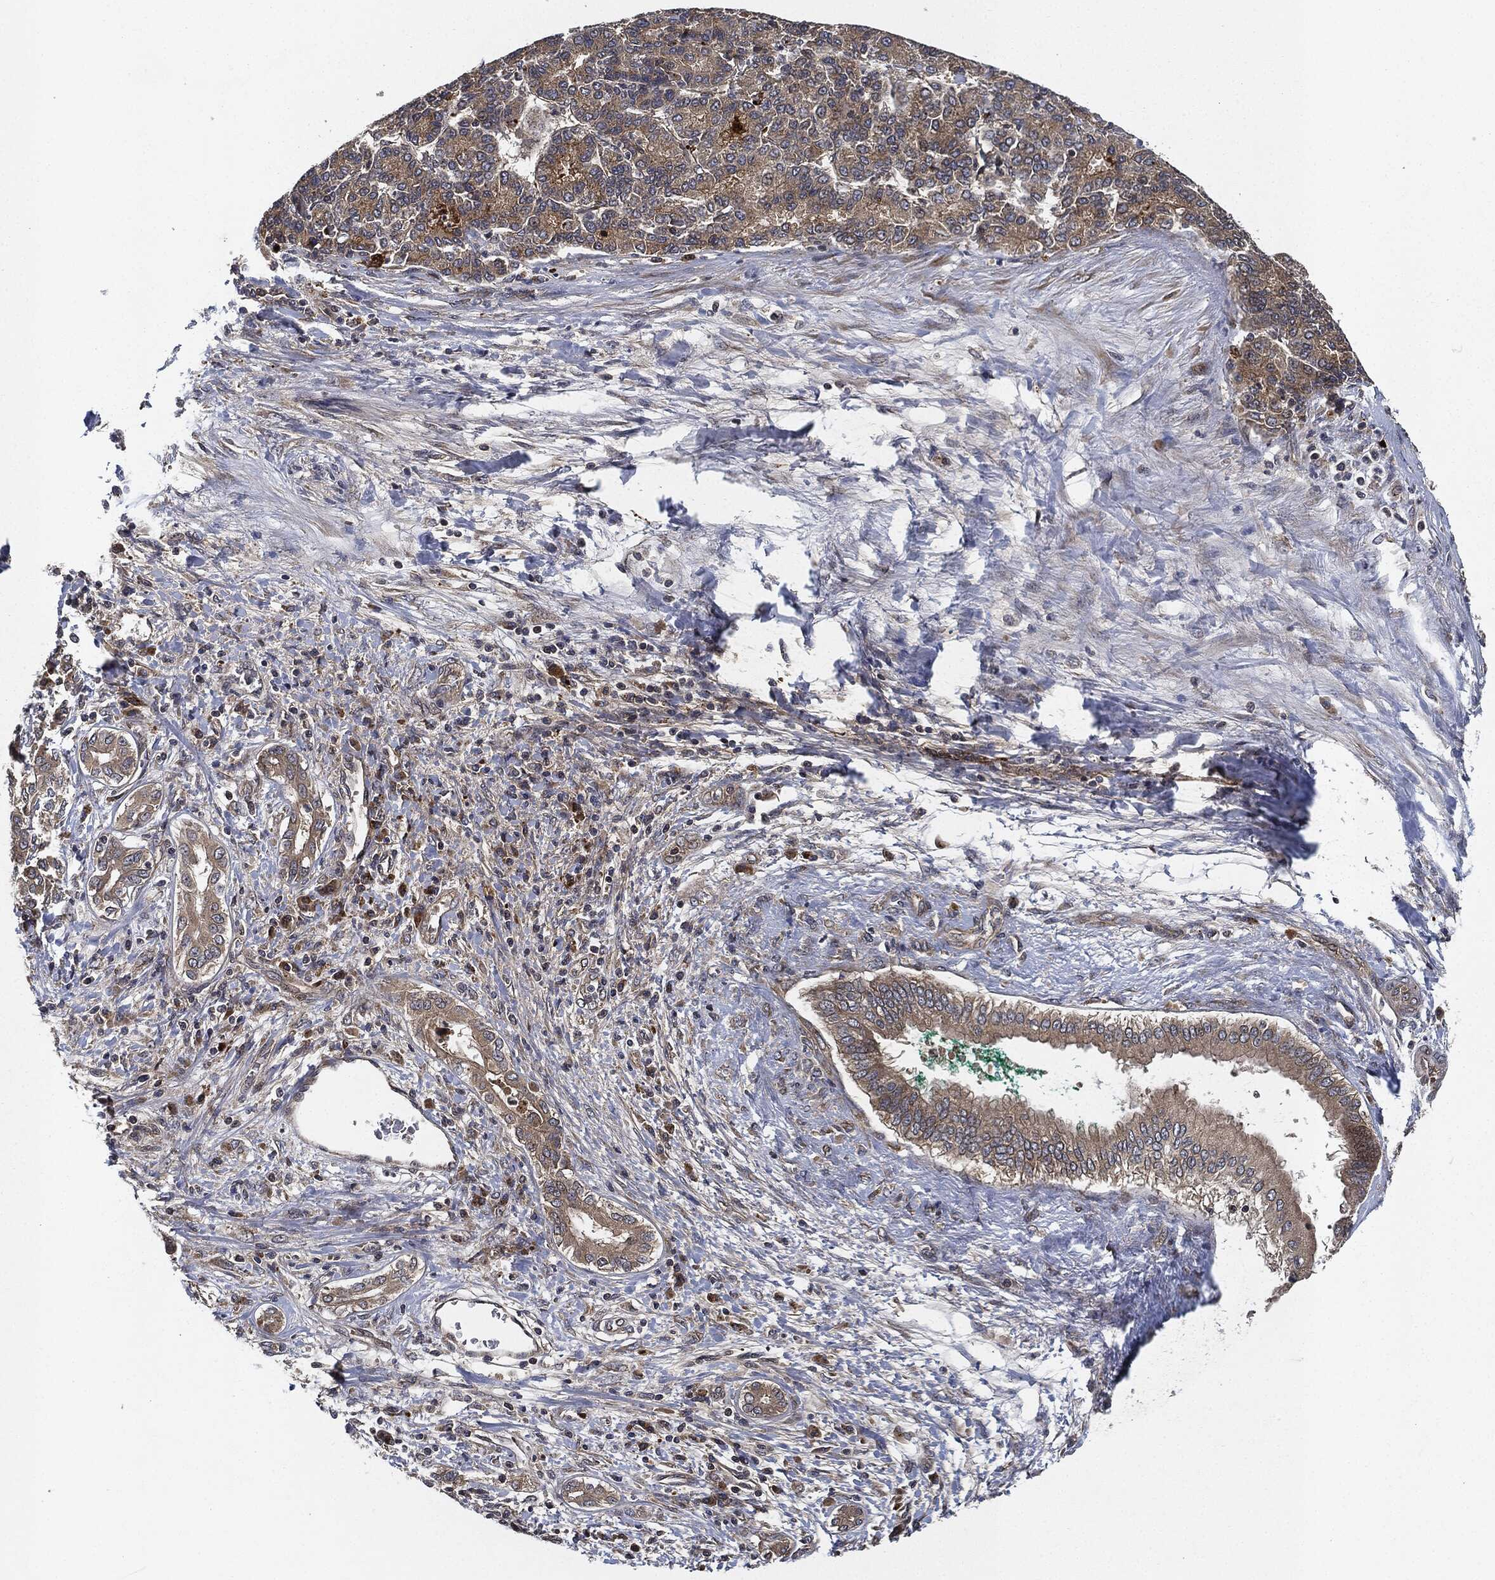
{"staining": {"intensity": "weak", "quantity": ">75%", "location": "cytoplasmic/membranous"}, "tissue": "liver cancer", "cell_type": "Tumor cells", "image_type": "cancer", "snomed": [{"axis": "morphology", "description": "Carcinoma, Hepatocellular, NOS"}, {"axis": "topography", "description": "Liver"}], "caption": "Immunohistochemistry micrograph of liver cancer (hepatocellular carcinoma) stained for a protein (brown), which demonstrates low levels of weak cytoplasmic/membranous positivity in about >75% of tumor cells.", "gene": "MLST8", "patient": {"sex": "male", "age": 65}}